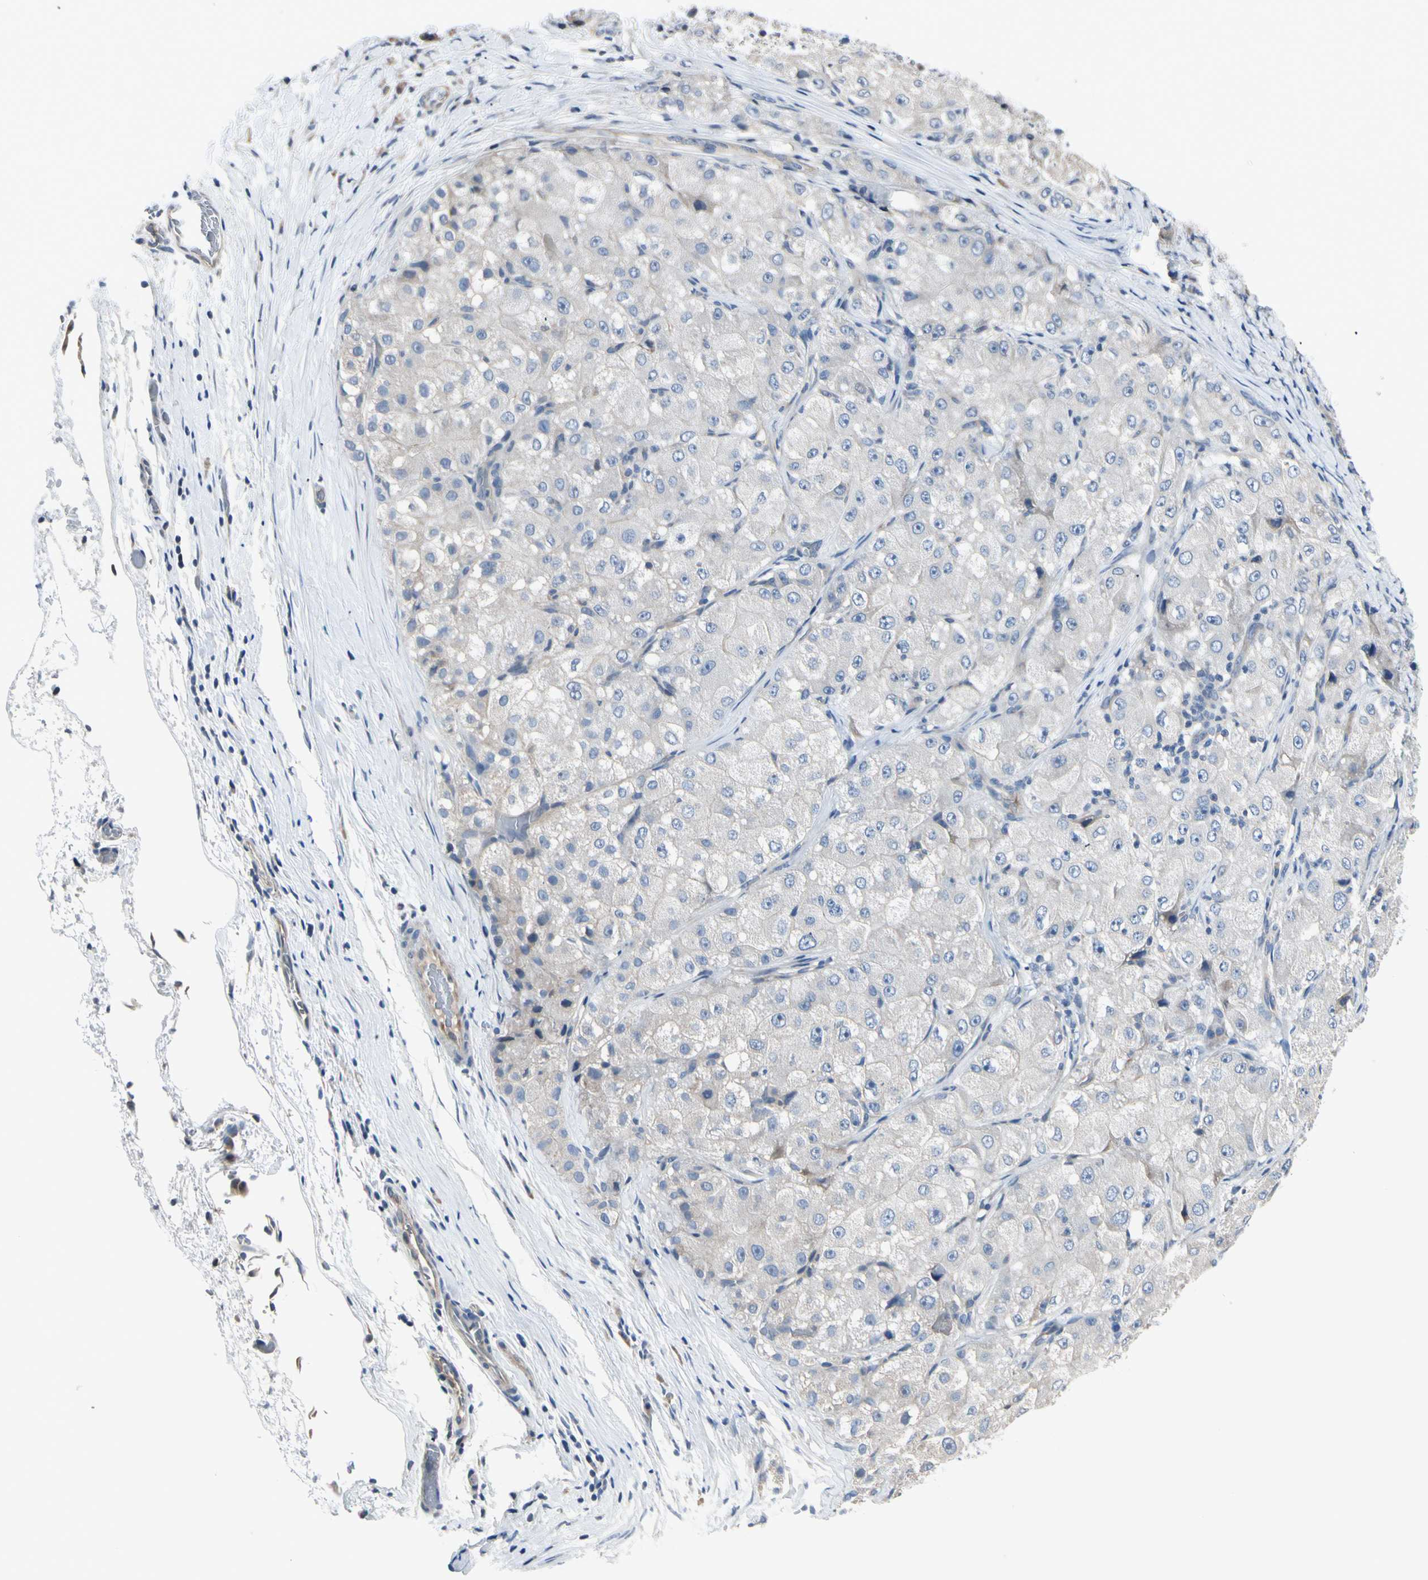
{"staining": {"intensity": "weak", "quantity": "<25%", "location": "cytoplasmic/membranous"}, "tissue": "liver cancer", "cell_type": "Tumor cells", "image_type": "cancer", "snomed": [{"axis": "morphology", "description": "Carcinoma, Hepatocellular, NOS"}, {"axis": "topography", "description": "Liver"}], "caption": "Immunohistochemistry (IHC) photomicrograph of human hepatocellular carcinoma (liver) stained for a protein (brown), which displays no staining in tumor cells.", "gene": "GPR153", "patient": {"sex": "male", "age": 80}}